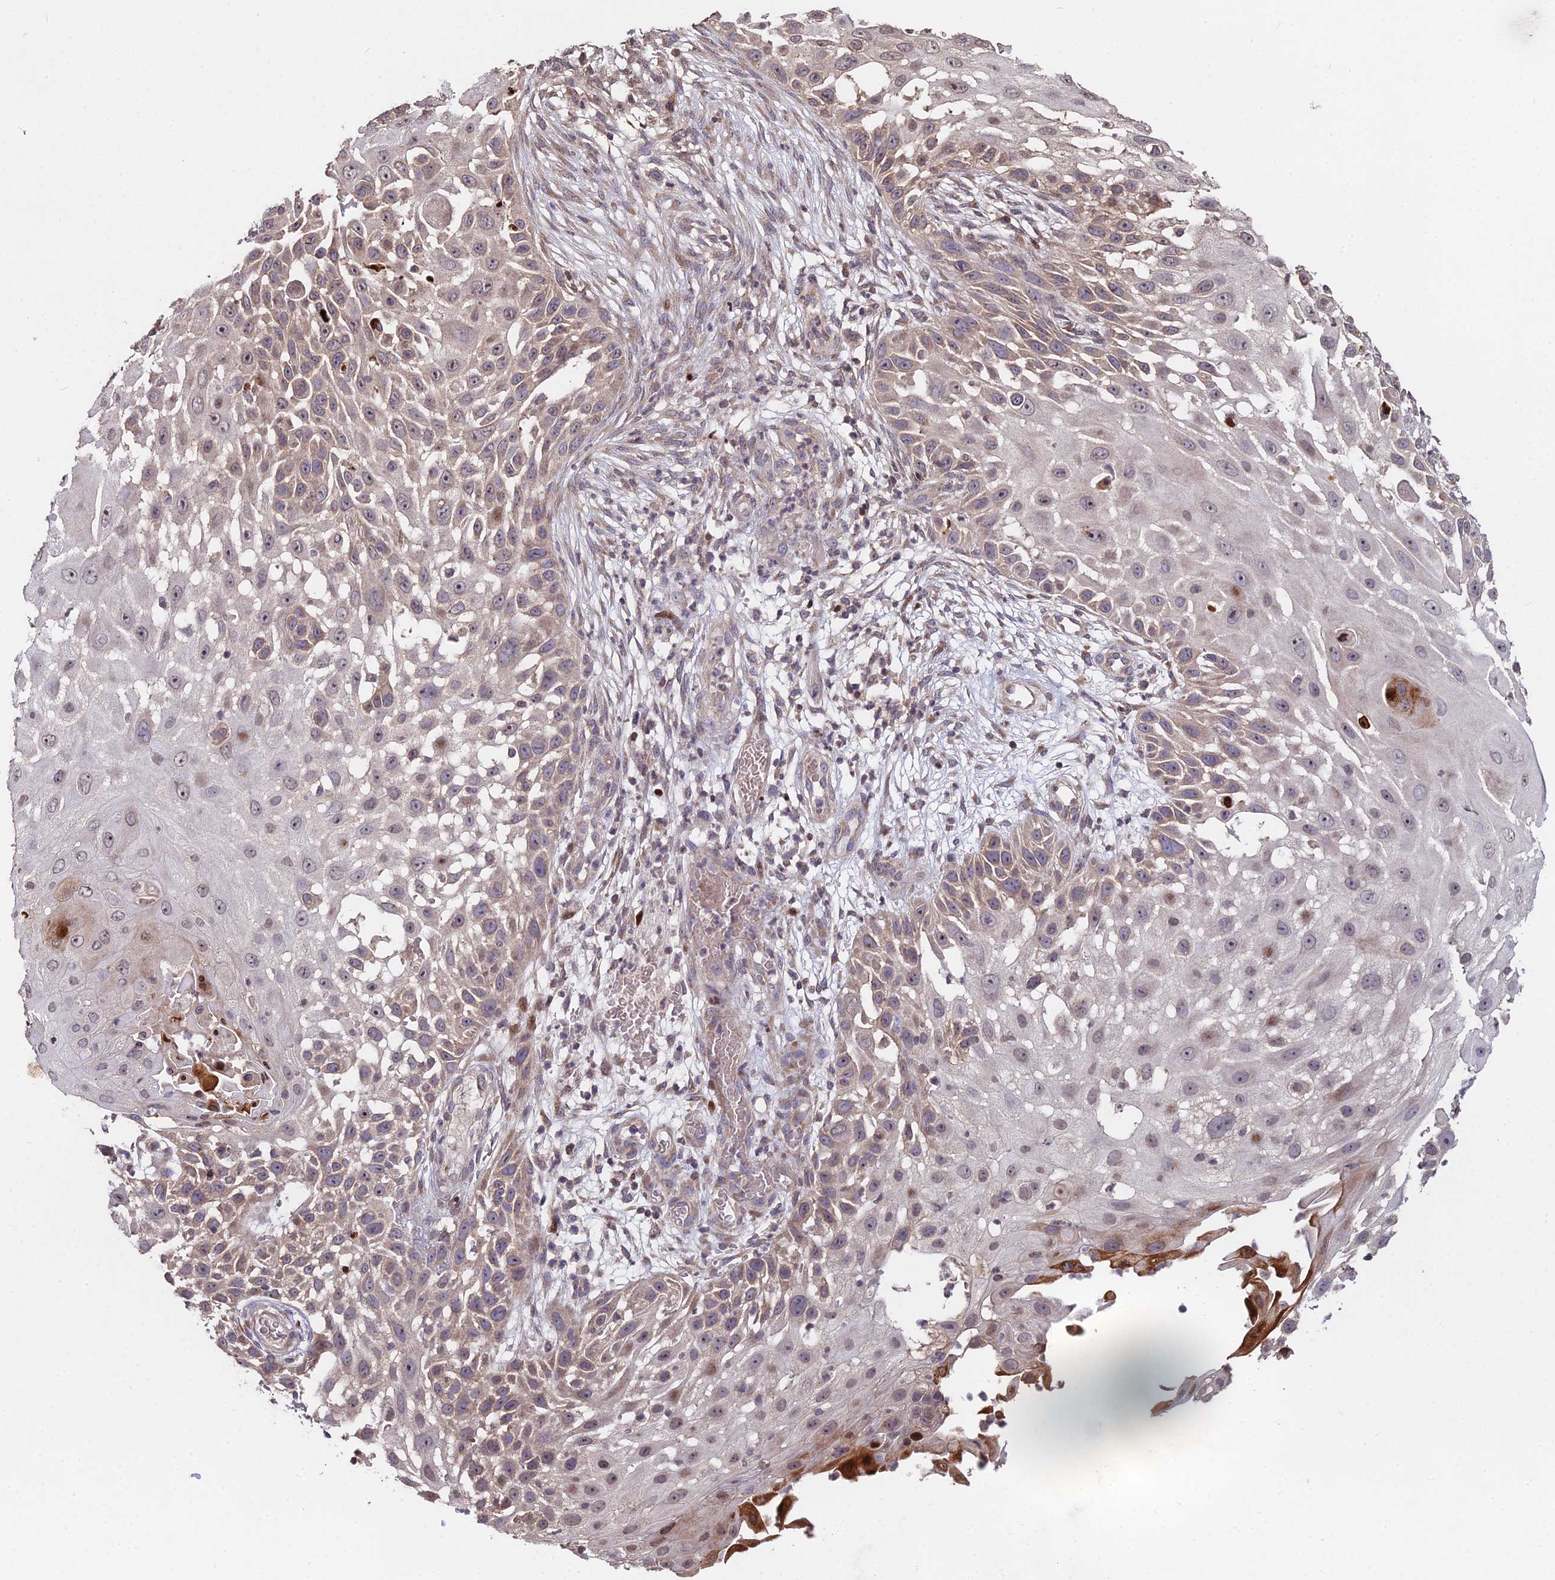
{"staining": {"intensity": "weak", "quantity": "25%-75%", "location": "cytoplasmic/membranous,nuclear"}, "tissue": "skin cancer", "cell_type": "Tumor cells", "image_type": "cancer", "snomed": [{"axis": "morphology", "description": "Squamous cell carcinoma, NOS"}, {"axis": "topography", "description": "Skin"}], "caption": "Immunohistochemical staining of squamous cell carcinoma (skin) exhibits low levels of weak cytoplasmic/membranous and nuclear expression in approximately 25%-75% of tumor cells.", "gene": "RBMS2", "patient": {"sex": "female", "age": 44}}